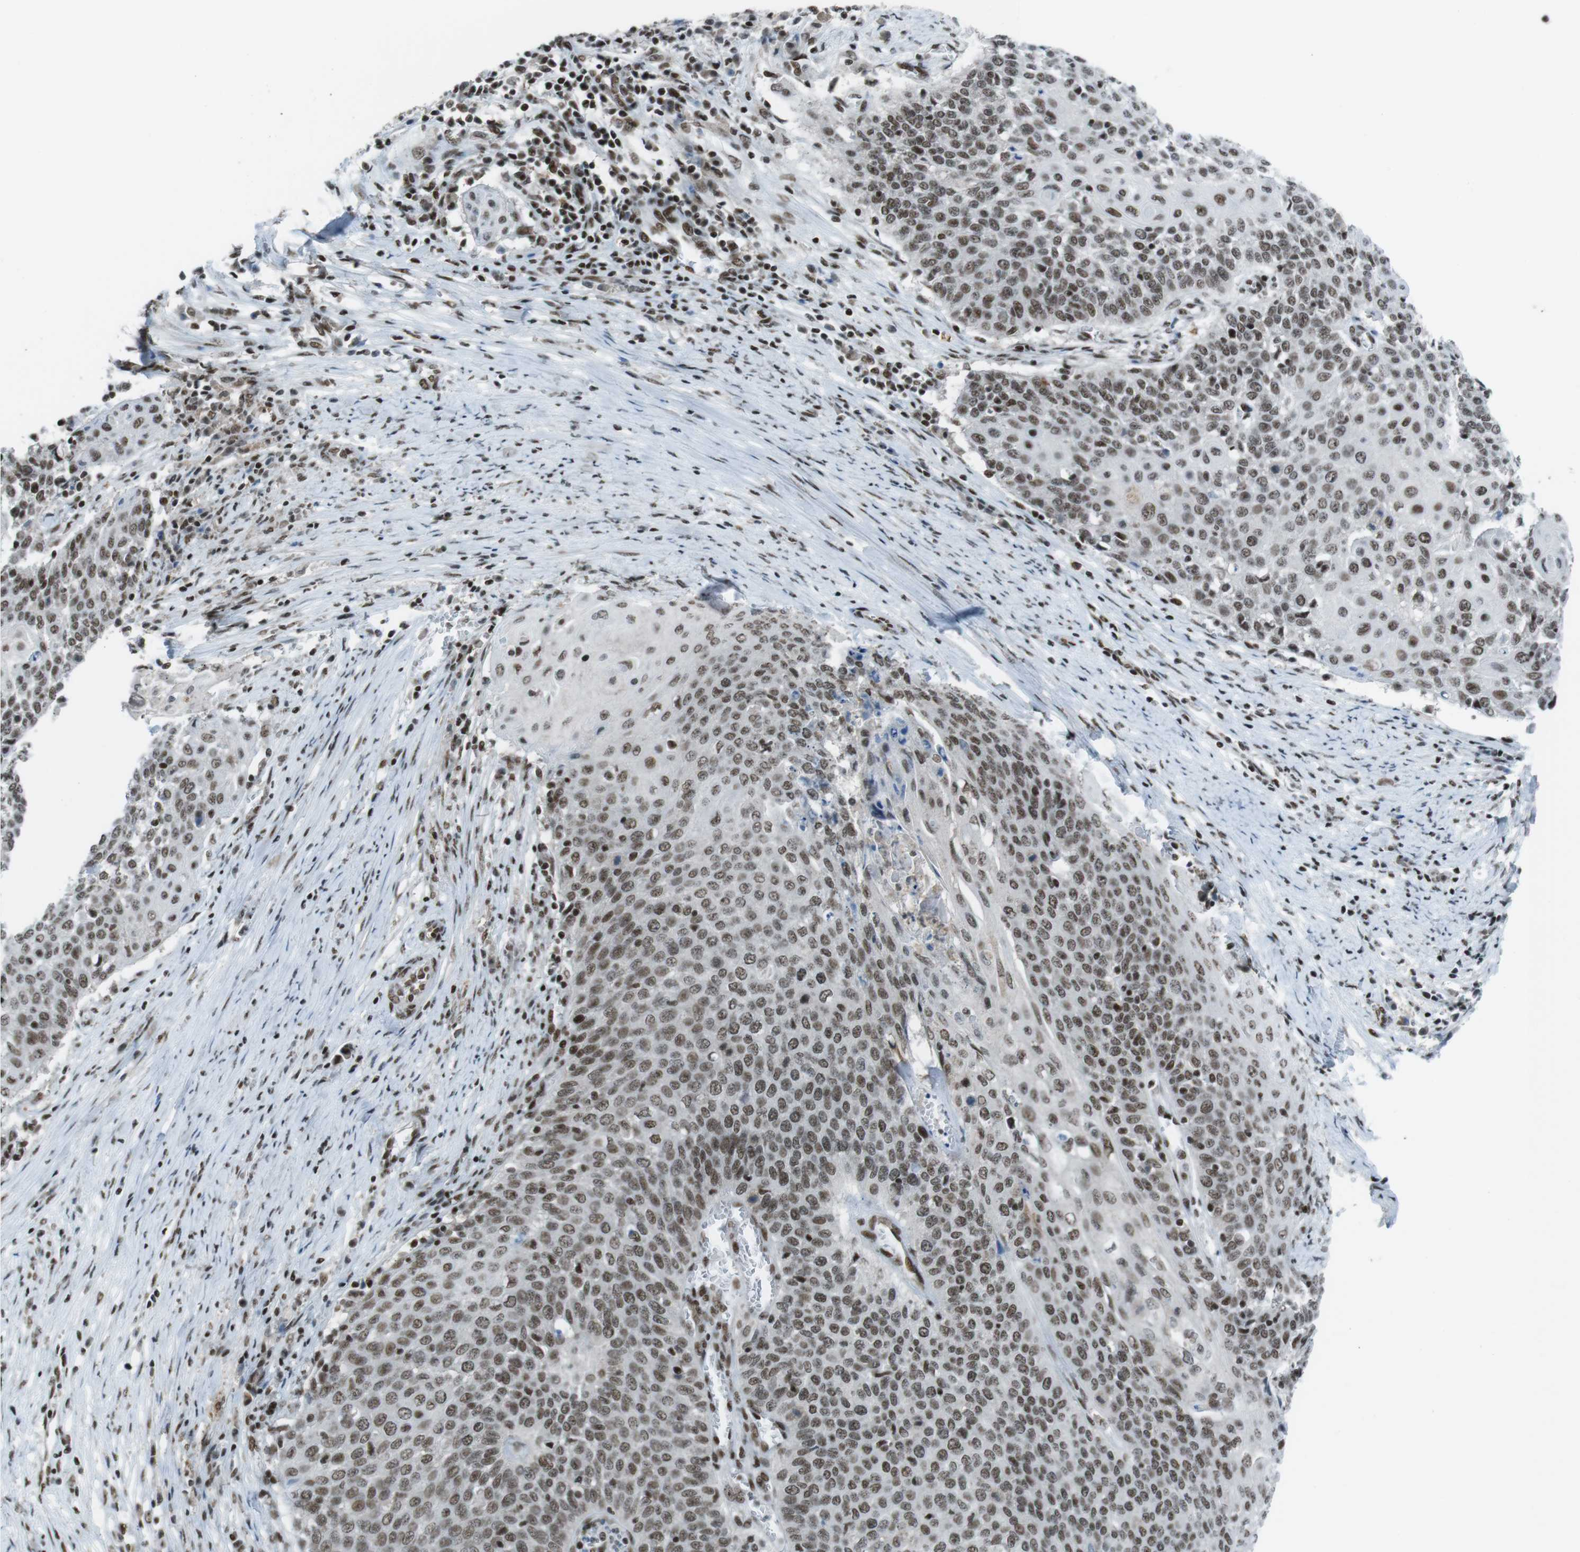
{"staining": {"intensity": "moderate", "quantity": ">75%", "location": "nuclear"}, "tissue": "cervical cancer", "cell_type": "Tumor cells", "image_type": "cancer", "snomed": [{"axis": "morphology", "description": "Squamous cell carcinoma, NOS"}, {"axis": "topography", "description": "Cervix"}], "caption": "Immunohistochemistry (IHC) (DAB (3,3'-diaminobenzidine)) staining of human cervical squamous cell carcinoma shows moderate nuclear protein staining in approximately >75% of tumor cells. (DAB = brown stain, brightfield microscopy at high magnification).", "gene": "TAF1", "patient": {"sex": "female", "age": 39}}